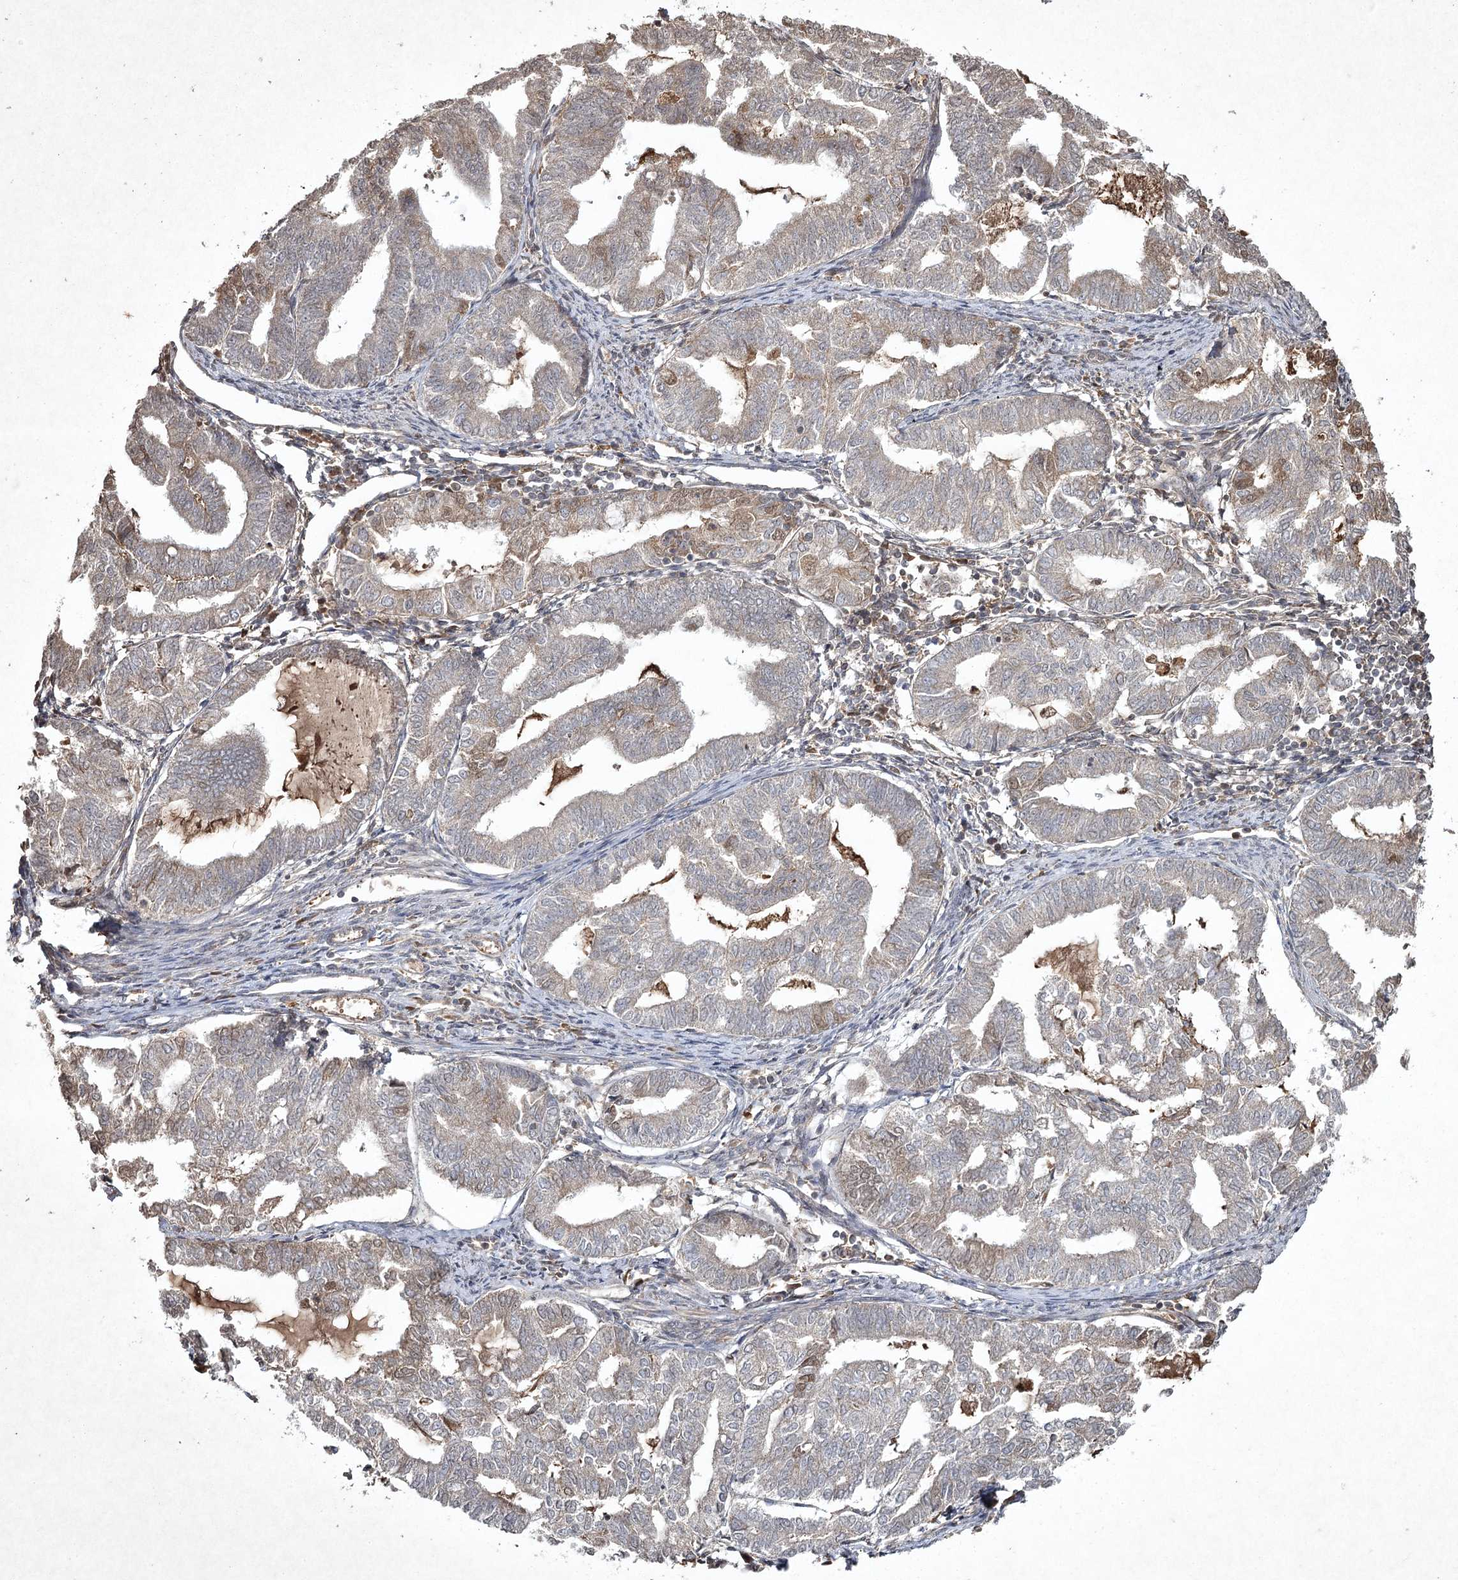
{"staining": {"intensity": "weak", "quantity": "<25%", "location": "cytoplasmic/membranous"}, "tissue": "endometrial cancer", "cell_type": "Tumor cells", "image_type": "cancer", "snomed": [{"axis": "morphology", "description": "Adenocarcinoma, NOS"}, {"axis": "topography", "description": "Endometrium"}], "caption": "The photomicrograph reveals no staining of tumor cells in endometrial cancer.", "gene": "CYP2B6", "patient": {"sex": "female", "age": 79}}